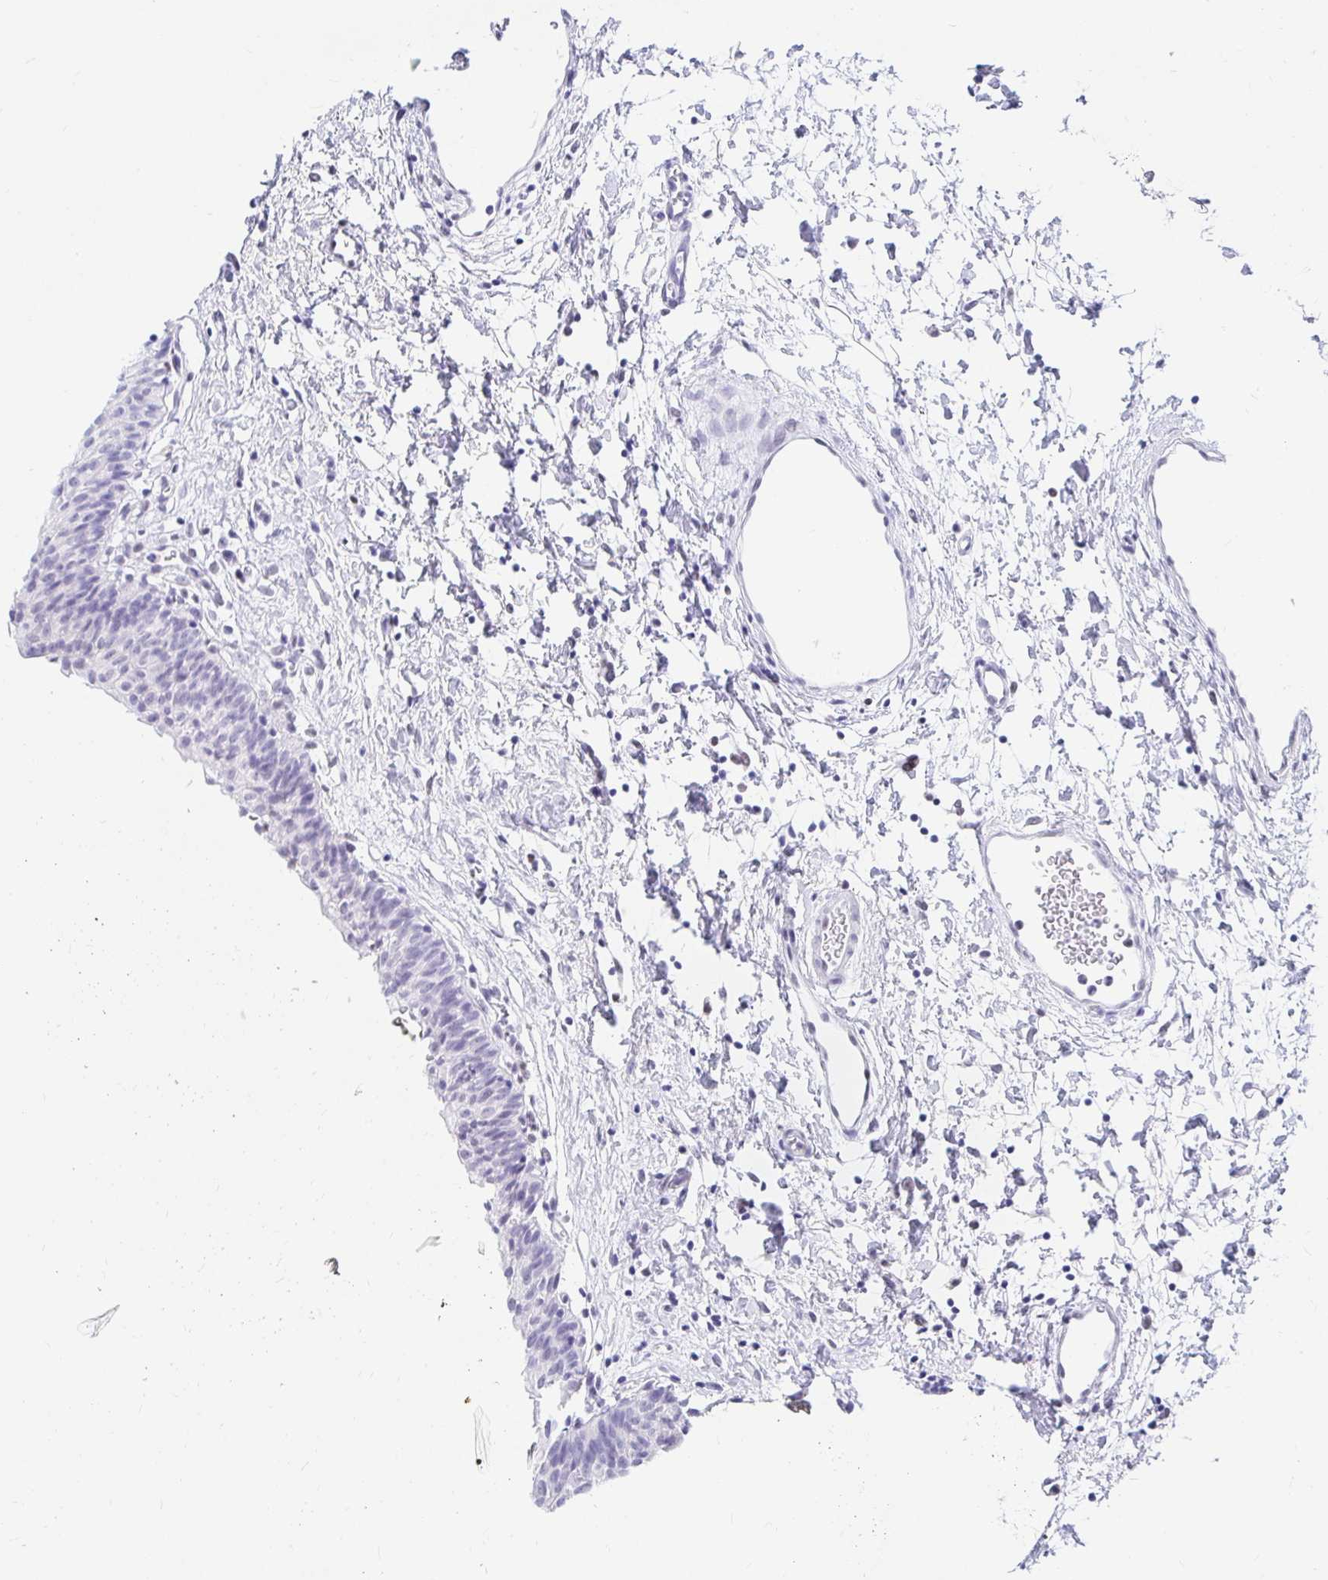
{"staining": {"intensity": "negative", "quantity": "none", "location": "none"}, "tissue": "urinary bladder", "cell_type": "Urothelial cells", "image_type": "normal", "snomed": [{"axis": "morphology", "description": "Normal tissue, NOS"}, {"axis": "topography", "description": "Urinary bladder"}], "caption": "Urothelial cells show no significant protein expression in normal urinary bladder.", "gene": "OR6T1", "patient": {"sex": "male", "age": 51}}